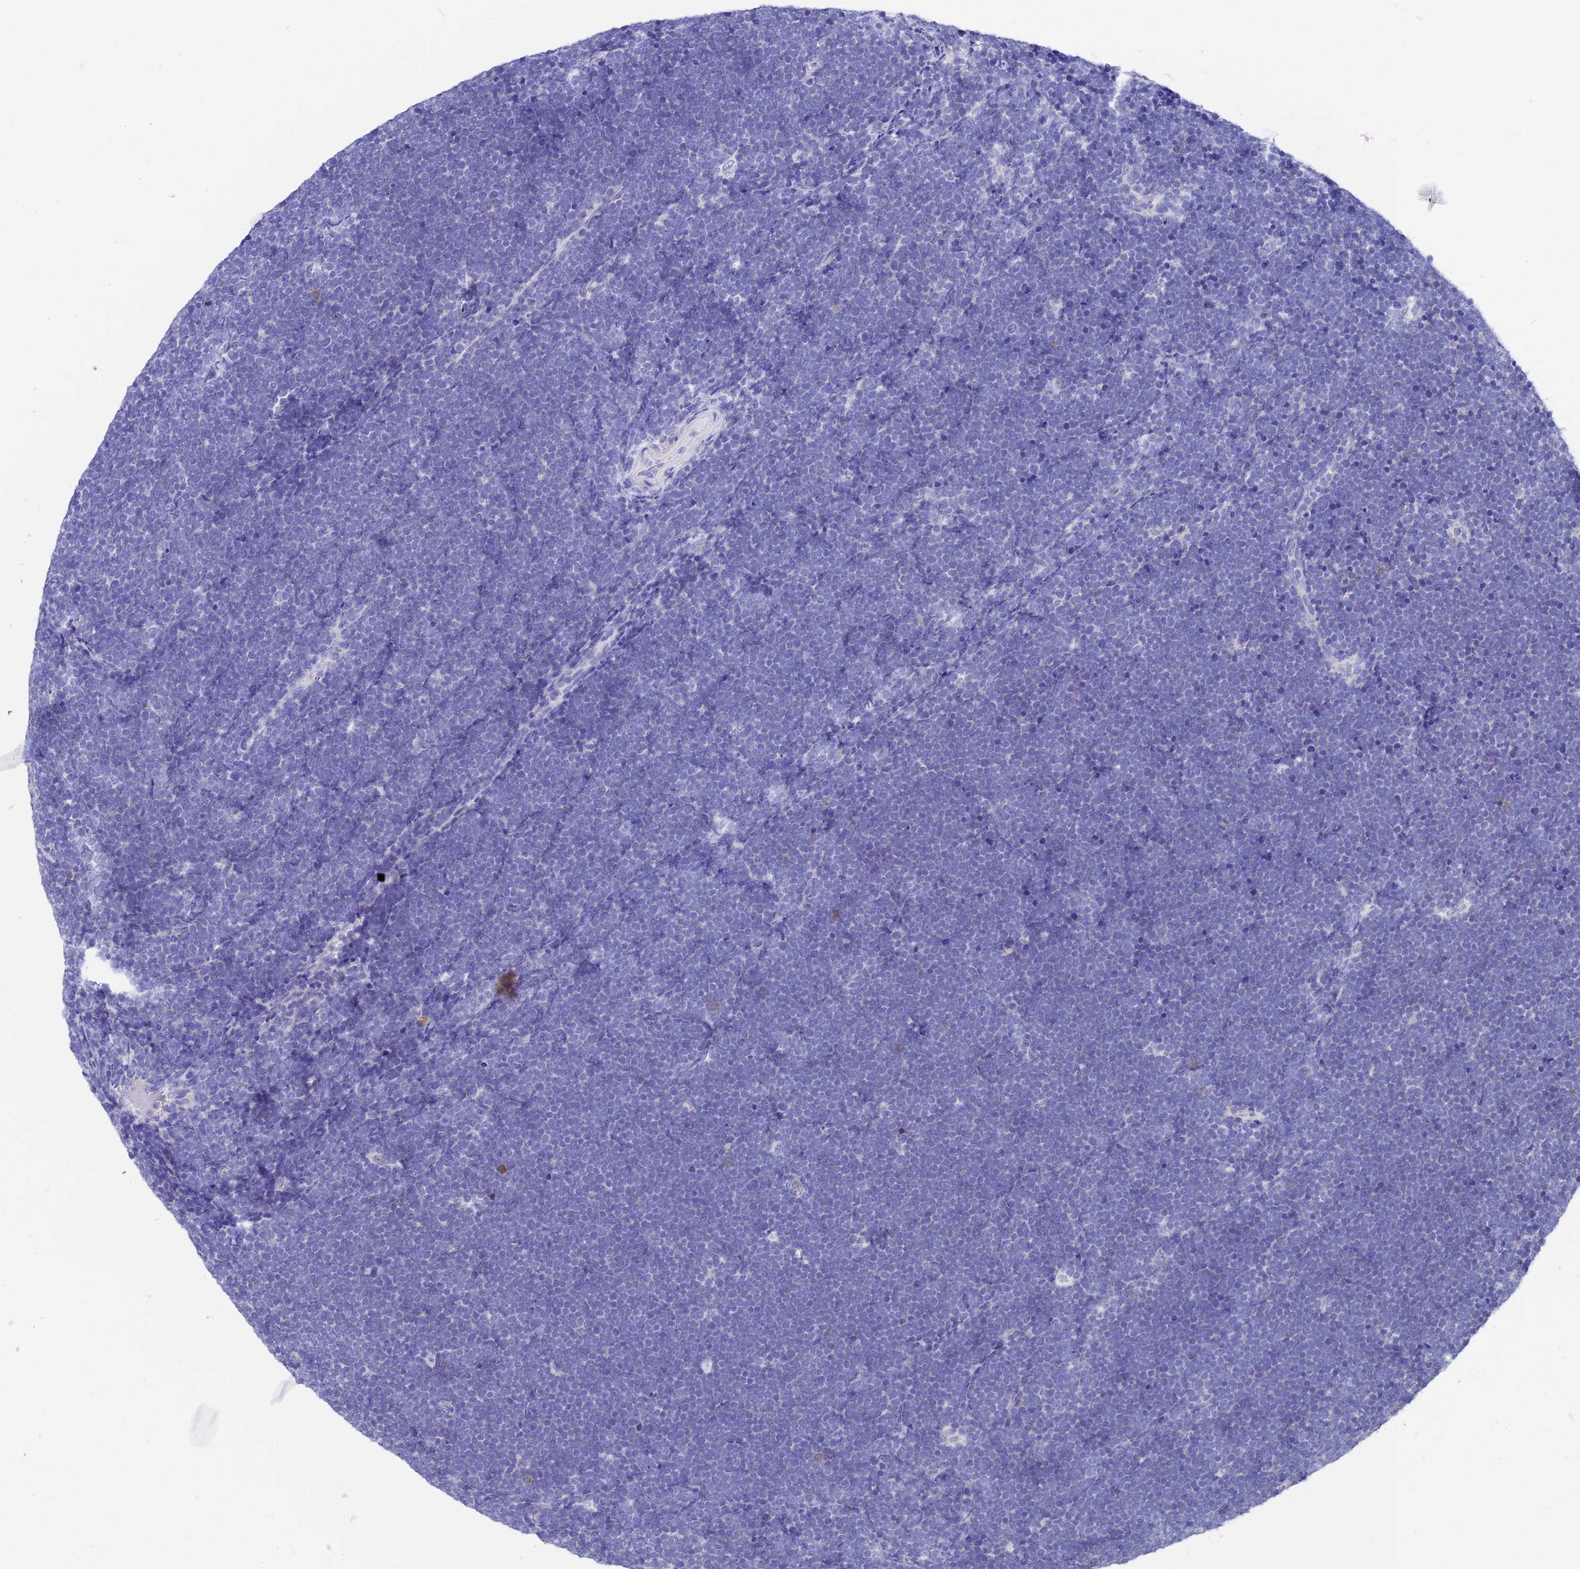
{"staining": {"intensity": "negative", "quantity": "none", "location": "none"}, "tissue": "lymphoma", "cell_type": "Tumor cells", "image_type": "cancer", "snomed": [{"axis": "morphology", "description": "Malignant lymphoma, non-Hodgkin's type, High grade"}, {"axis": "topography", "description": "Lymph node"}], "caption": "IHC photomicrograph of neoplastic tissue: human high-grade malignant lymphoma, non-Hodgkin's type stained with DAB demonstrates no significant protein staining in tumor cells. (DAB (3,3'-diaminobenzidine) immunohistochemistry, high magnification).", "gene": "VPS33B", "patient": {"sex": "male", "age": 13}}